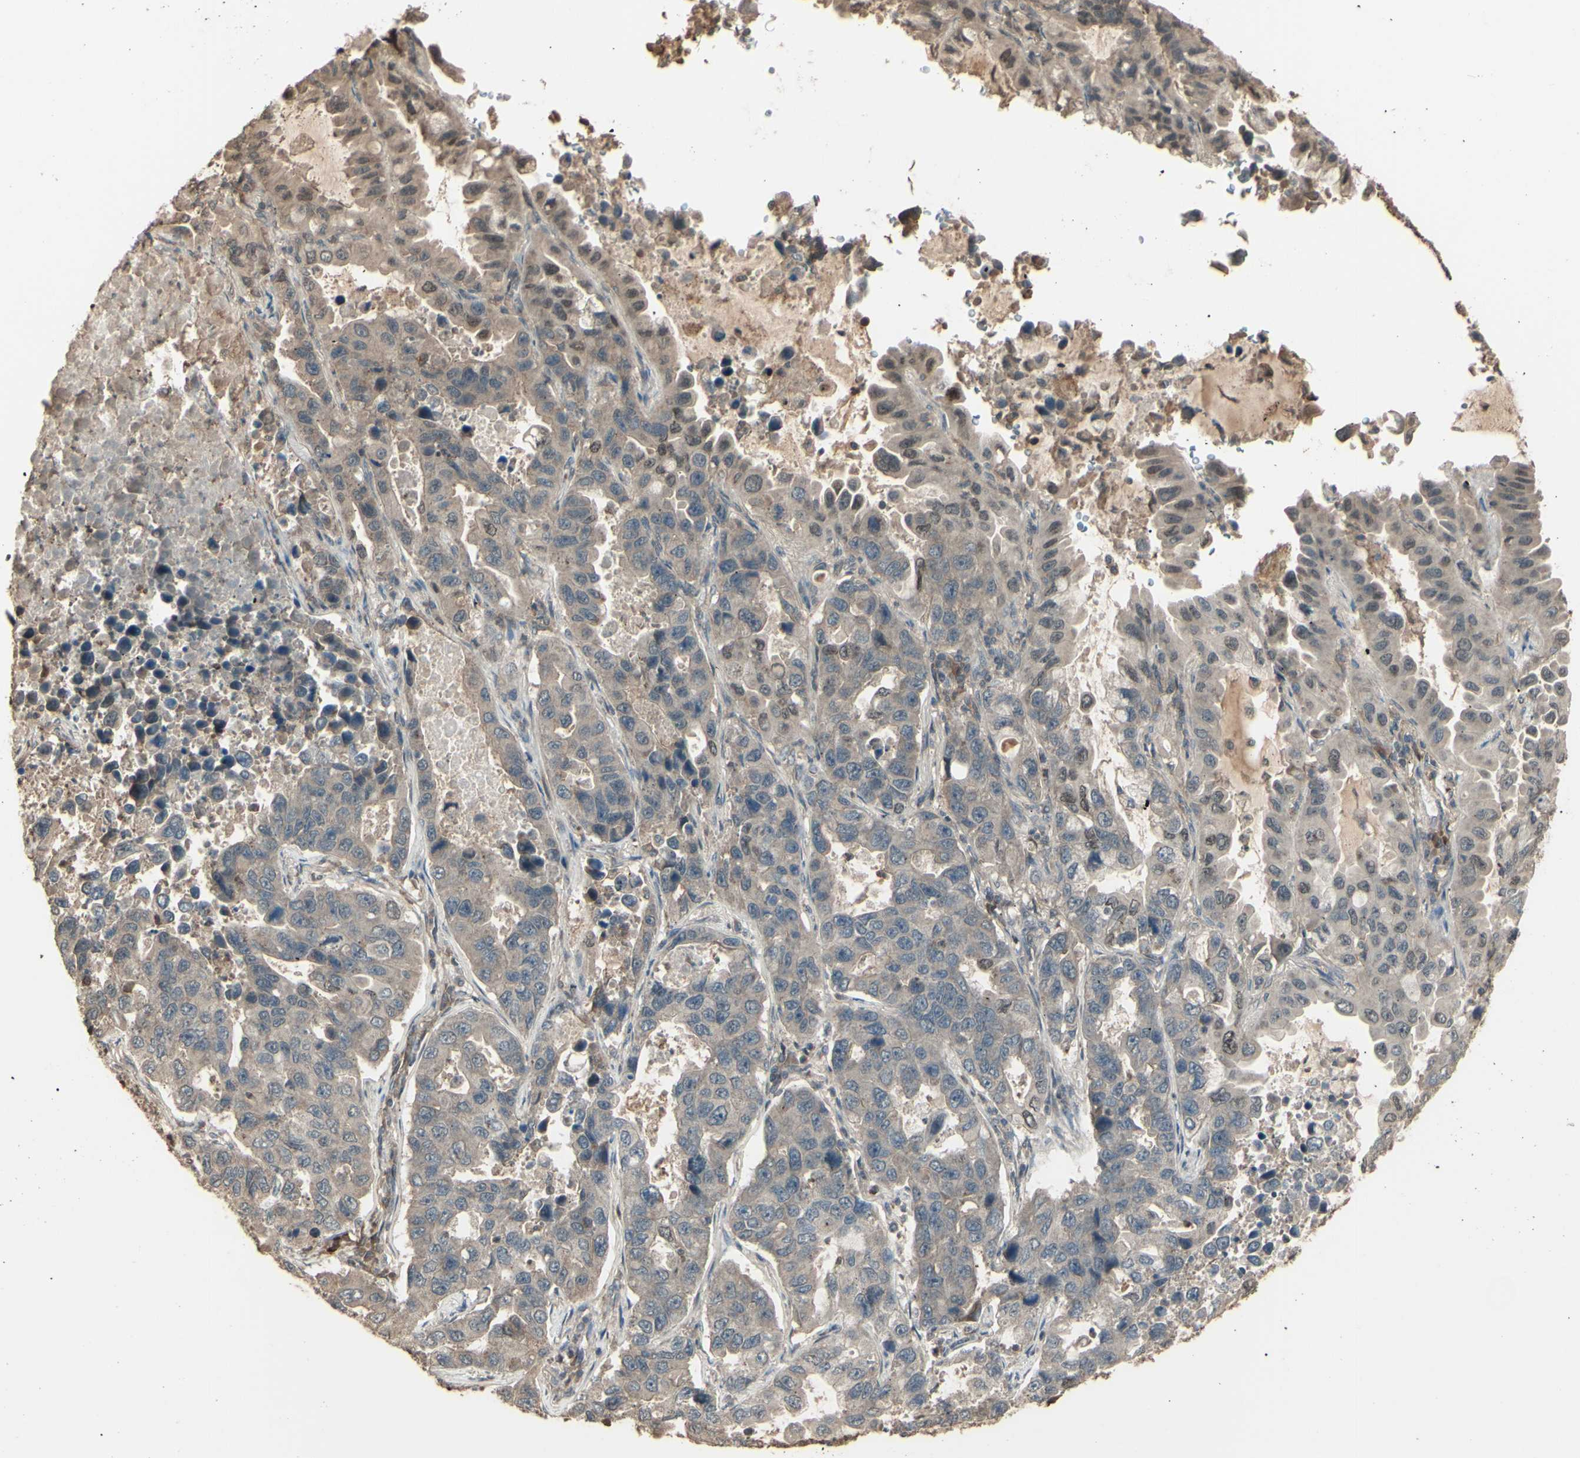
{"staining": {"intensity": "weak", "quantity": ">75%", "location": "cytoplasmic/membranous"}, "tissue": "lung cancer", "cell_type": "Tumor cells", "image_type": "cancer", "snomed": [{"axis": "morphology", "description": "Adenocarcinoma, NOS"}, {"axis": "topography", "description": "Lung"}], "caption": "Immunohistochemical staining of human lung adenocarcinoma exhibits weak cytoplasmic/membranous protein staining in approximately >75% of tumor cells. The protein of interest is stained brown, and the nuclei are stained in blue (DAB IHC with brightfield microscopy, high magnification).", "gene": "GNAS", "patient": {"sex": "male", "age": 64}}